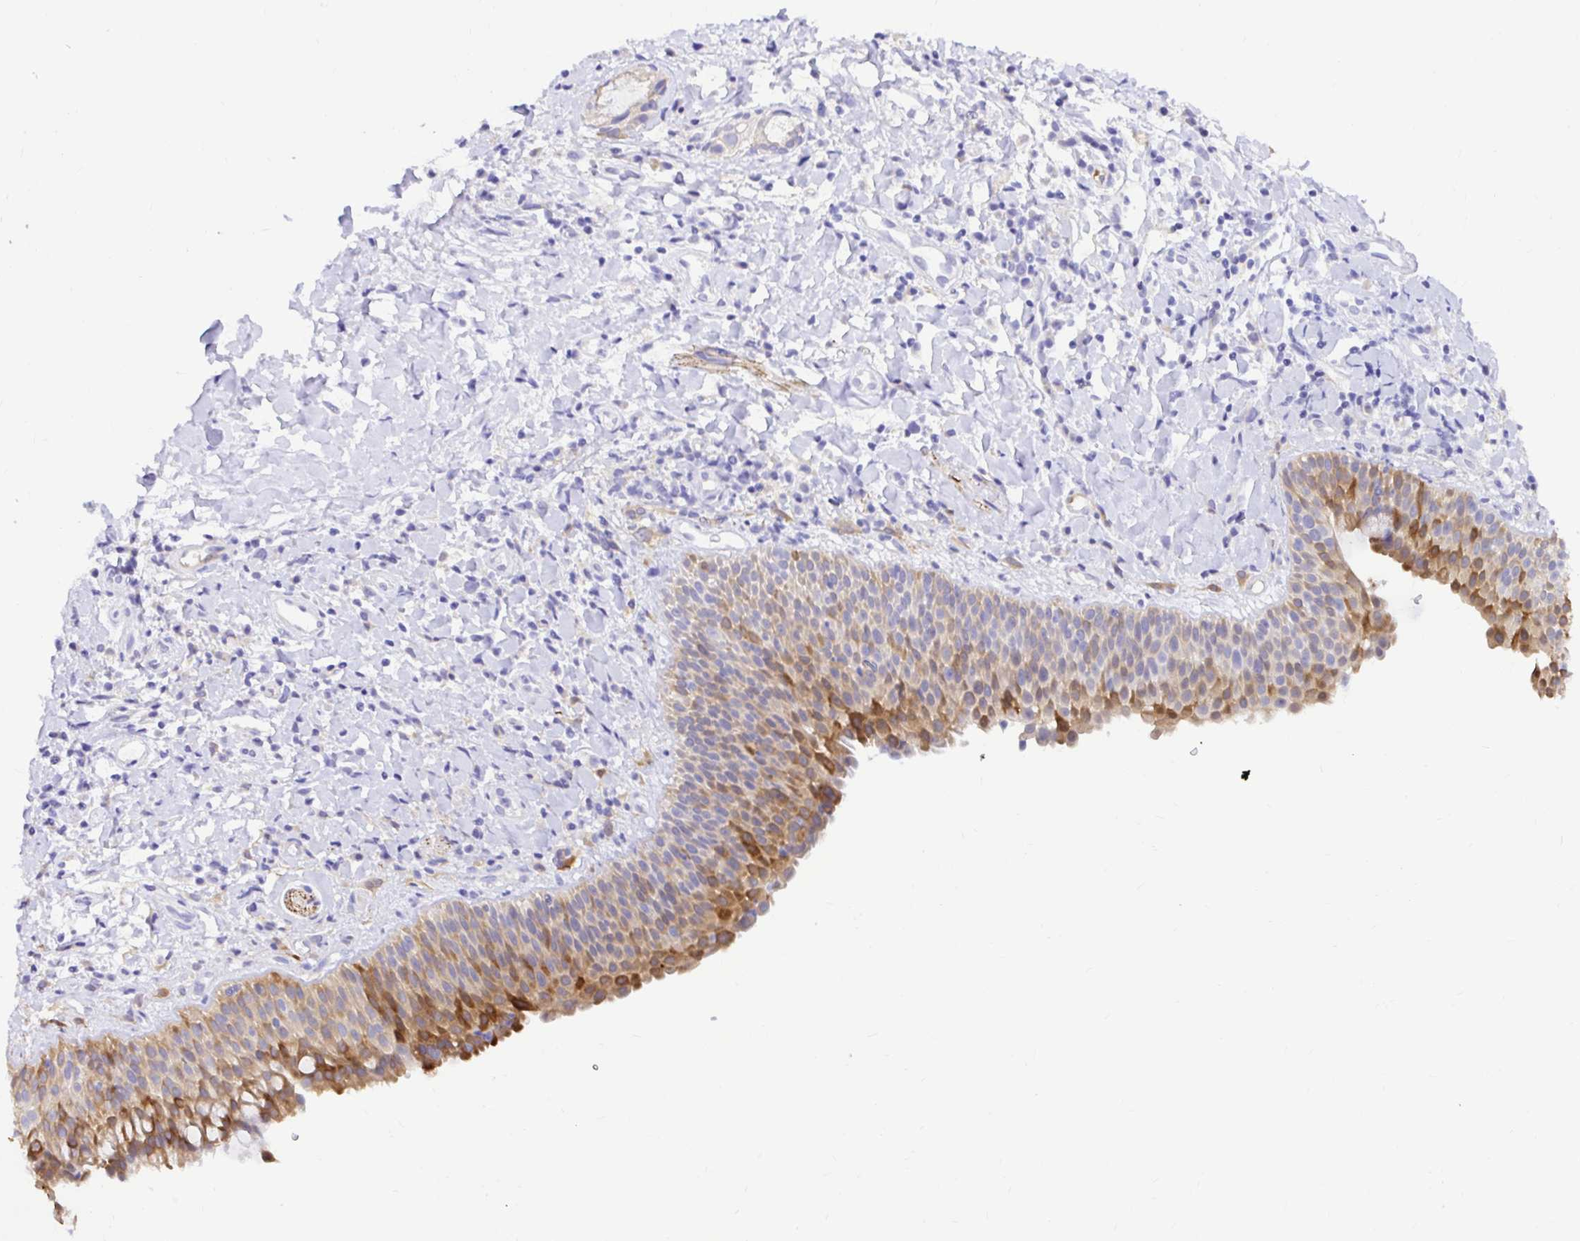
{"staining": {"intensity": "moderate", "quantity": "25%-75%", "location": "cytoplasmic/membranous"}, "tissue": "nasopharynx", "cell_type": "Respiratory epithelial cells", "image_type": "normal", "snomed": [{"axis": "morphology", "description": "Normal tissue, NOS"}, {"axis": "morphology", "description": "Inflammation, NOS"}, {"axis": "topography", "description": "Nasopharynx"}], "caption": "A micrograph of human nasopharynx stained for a protein demonstrates moderate cytoplasmic/membranous brown staining in respiratory epithelial cells. The staining is performed using DAB (3,3'-diaminobenzidine) brown chromogen to label protein expression. The nuclei are counter-stained blue using hematoxylin.", "gene": "BACE2", "patient": {"sex": "male", "age": 54}}